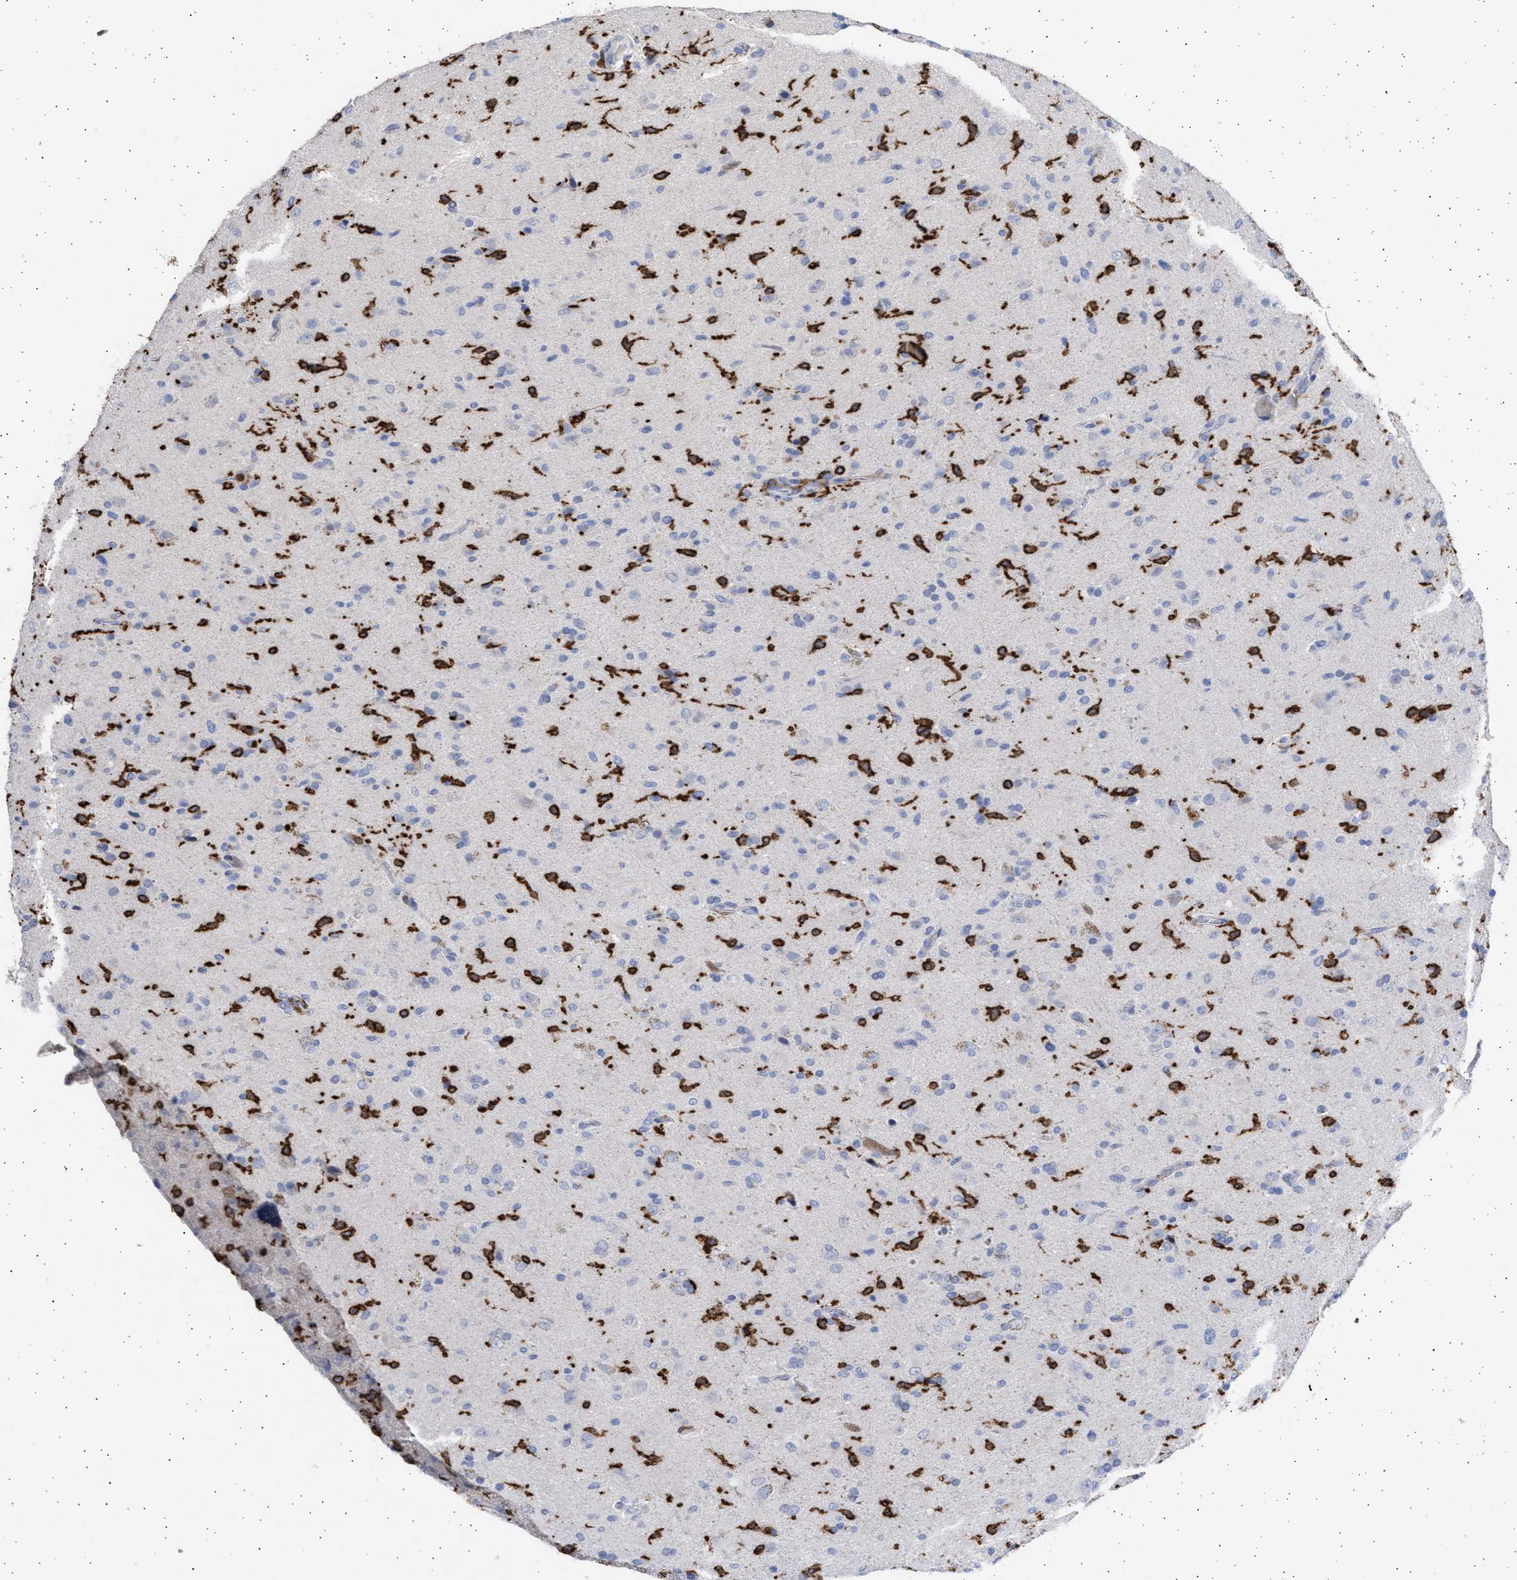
{"staining": {"intensity": "negative", "quantity": "none", "location": "none"}, "tissue": "glioma", "cell_type": "Tumor cells", "image_type": "cancer", "snomed": [{"axis": "morphology", "description": "Glioma, malignant, High grade"}, {"axis": "topography", "description": "Brain"}], "caption": "DAB immunohistochemical staining of malignant high-grade glioma displays no significant staining in tumor cells. The staining was performed using DAB to visualize the protein expression in brown, while the nuclei were stained in blue with hematoxylin (Magnification: 20x).", "gene": "FCER1A", "patient": {"sex": "male", "age": 71}}